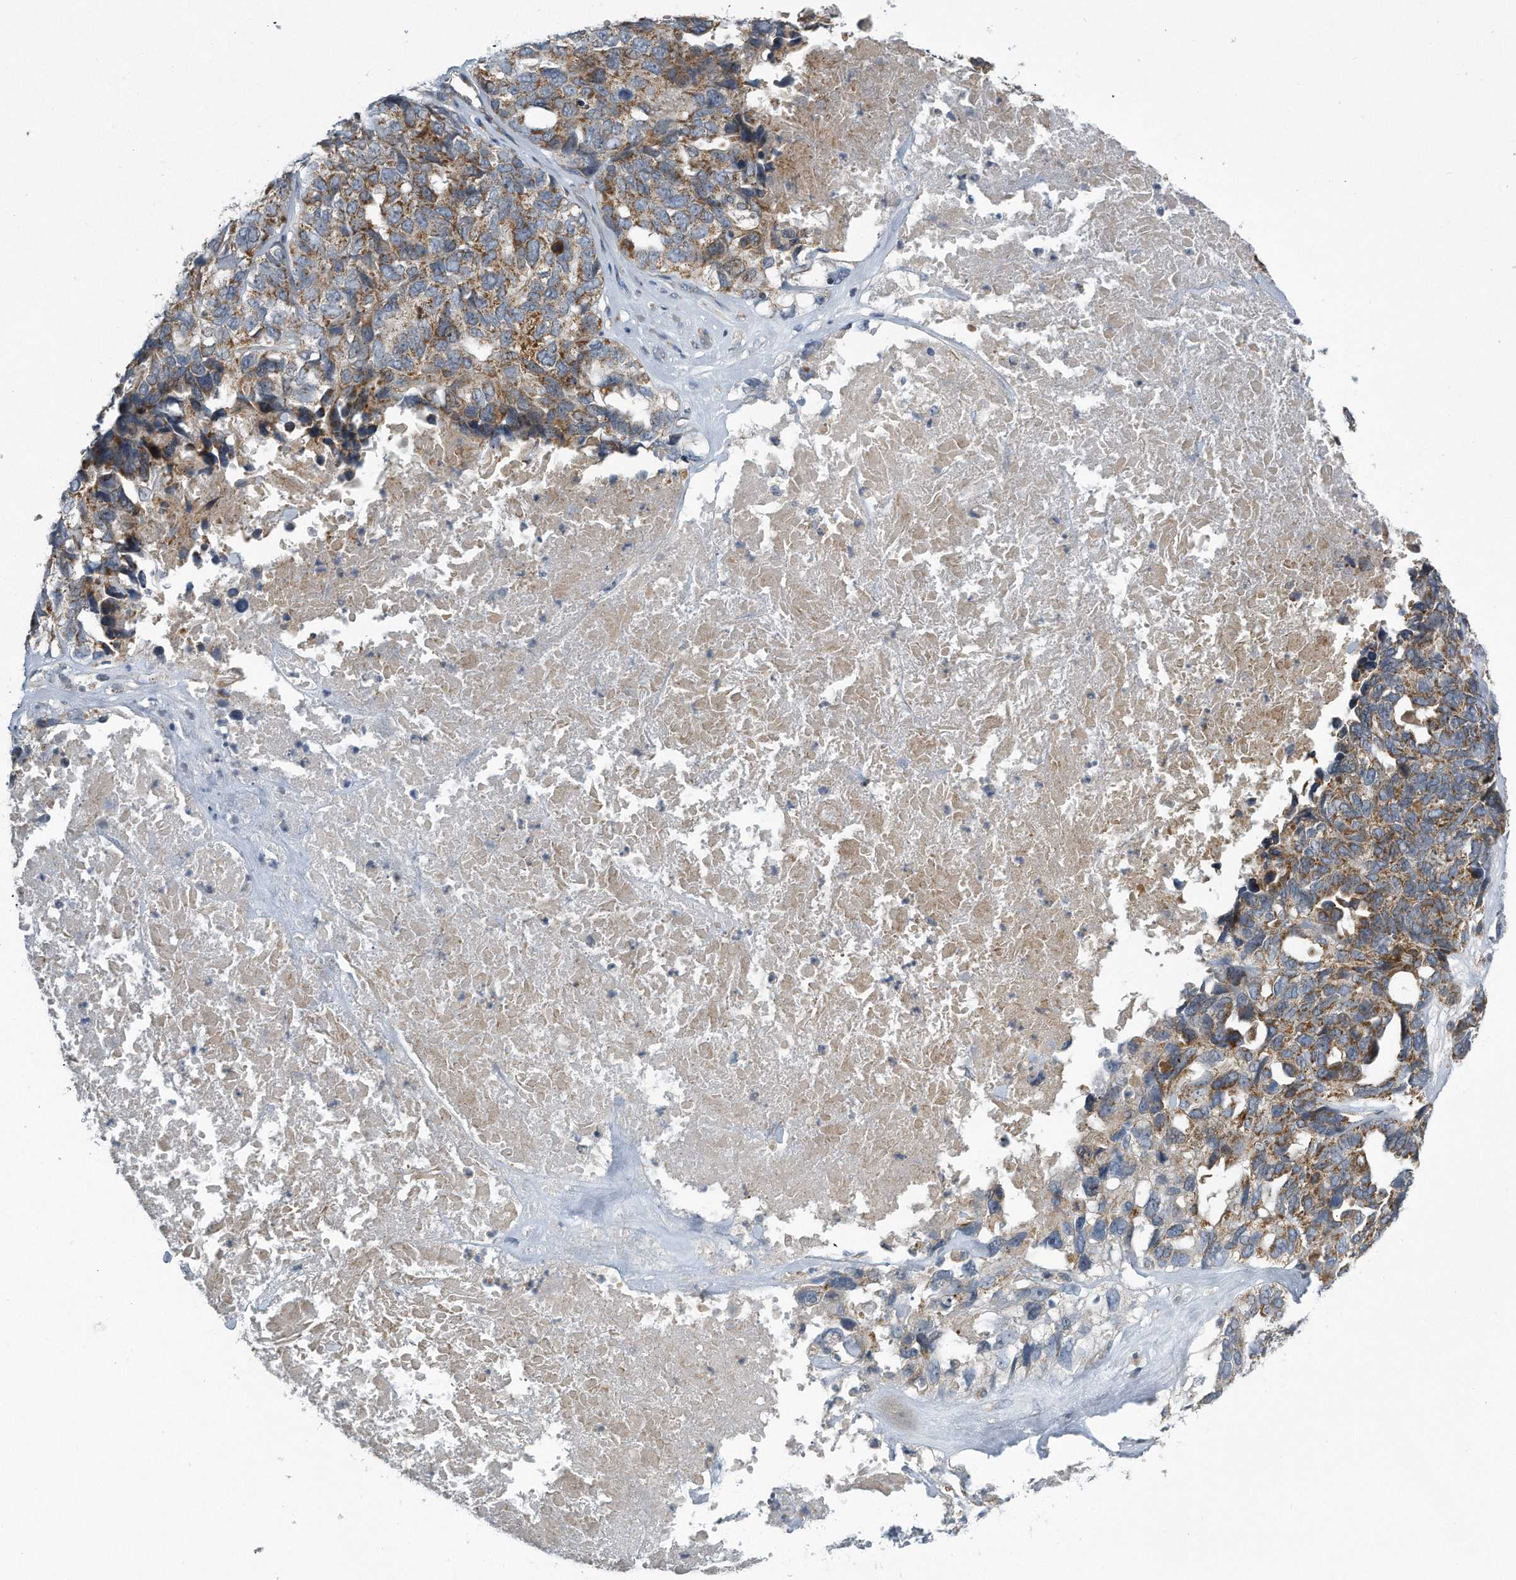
{"staining": {"intensity": "moderate", "quantity": ">75%", "location": "cytoplasmic/membranous"}, "tissue": "ovarian cancer", "cell_type": "Tumor cells", "image_type": "cancer", "snomed": [{"axis": "morphology", "description": "Cystadenocarcinoma, serous, NOS"}, {"axis": "topography", "description": "Ovary"}], "caption": "This photomicrograph shows immunohistochemistry staining of human ovarian serous cystadenocarcinoma, with medium moderate cytoplasmic/membranous positivity in about >75% of tumor cells.", "gene": "LYRM4", "patient": {"sex": "female", "age": 79}}